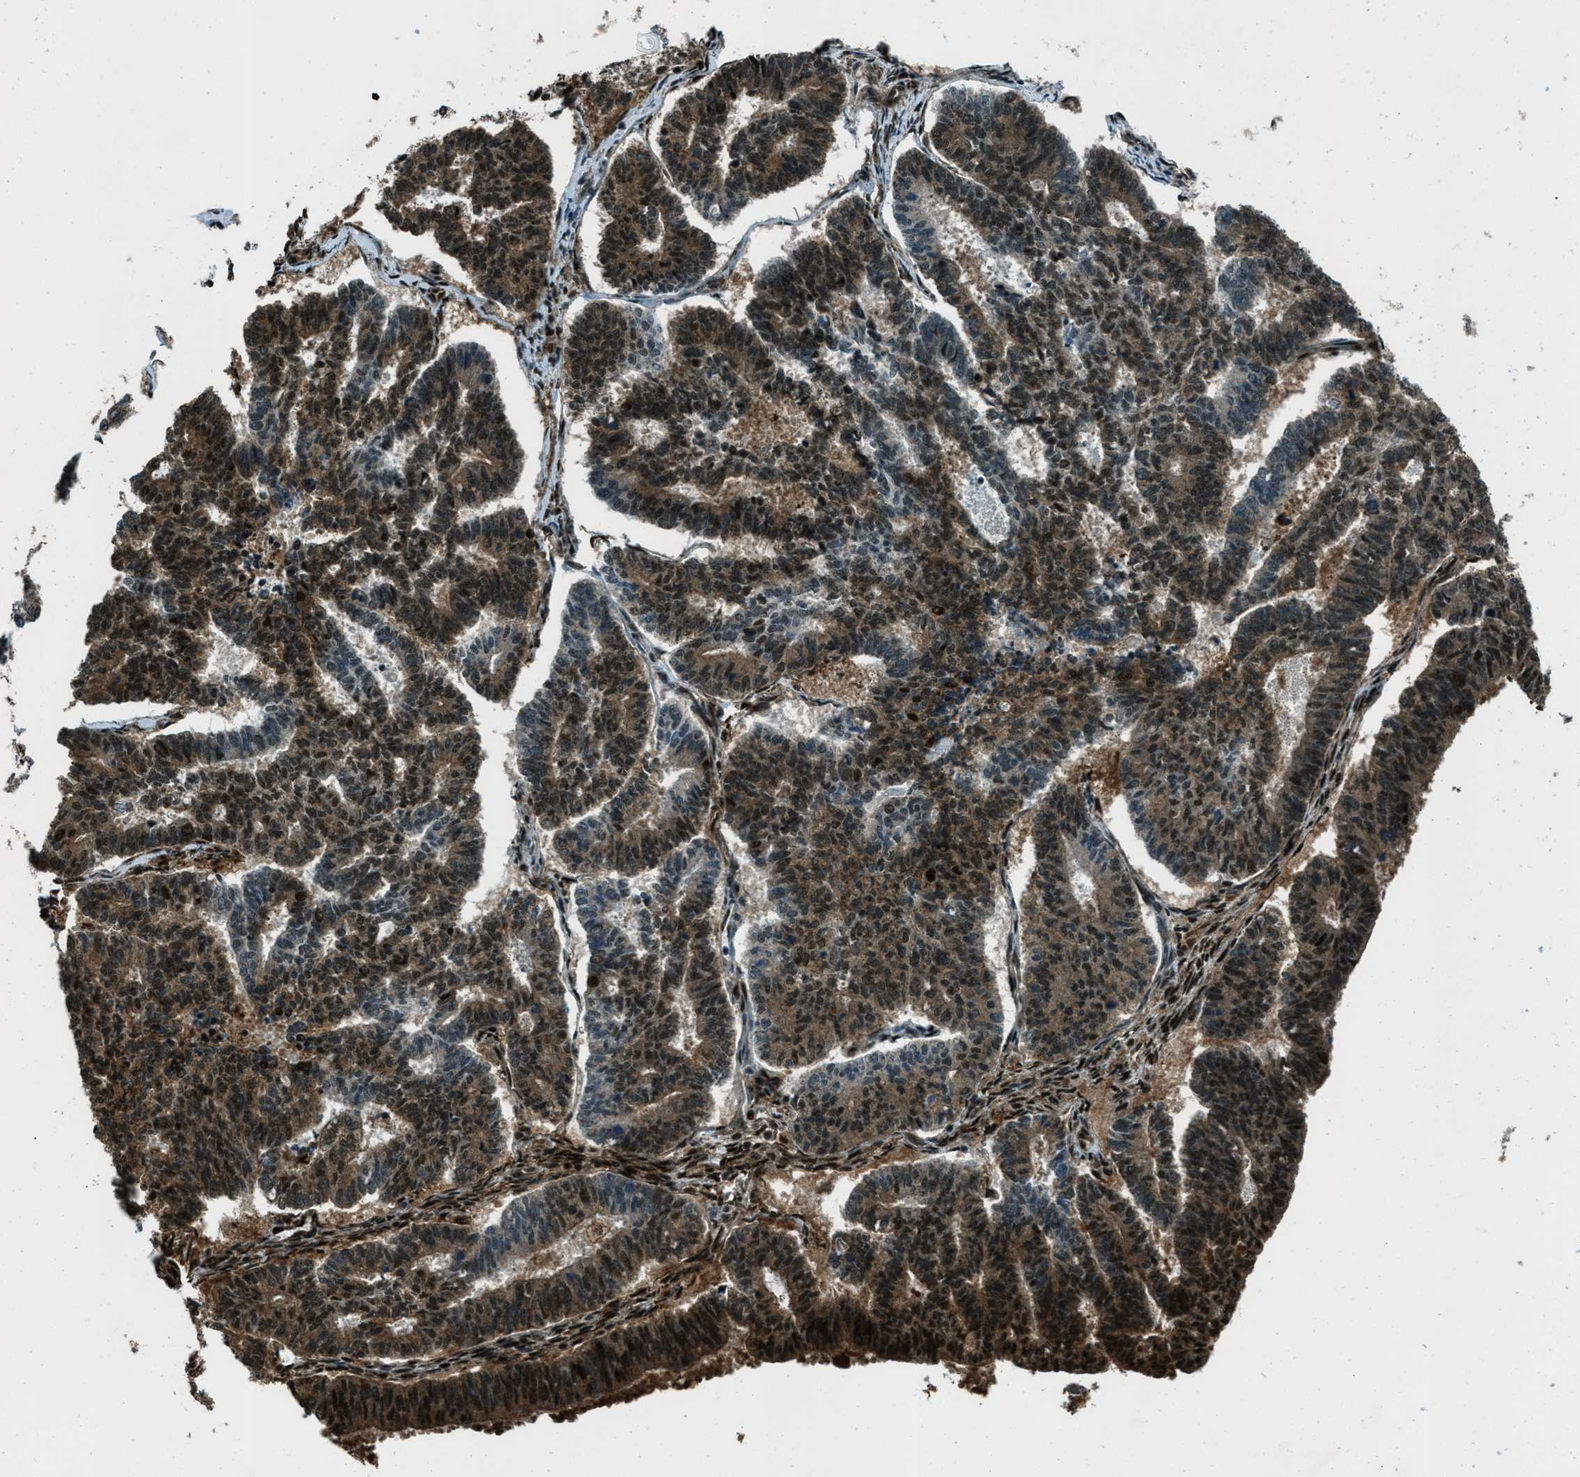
{"staining": {"intensity": "strong", "quantity": "25%-75%", "location": "cytoplasmic/membranous,nuclear"}, "tissue": "endometrial cancer", "cell_type": "Tumor cells", "image_type": "cancer", "snomed": [{"axis": "morphology", "description": "Adenocarcinoma, NOS"}, {"axis": "topography", "description": "Endometrium"}], "caption": "Immunohistochemistry of adenocarcinoma (endometrial) reveals high levels of strong cytoplasmic/membranous and nuclear staining in approximately 25%-75% of tumor cells.", "gene": "TARDBP", "patient": {"sex": "female", "age": 70}}